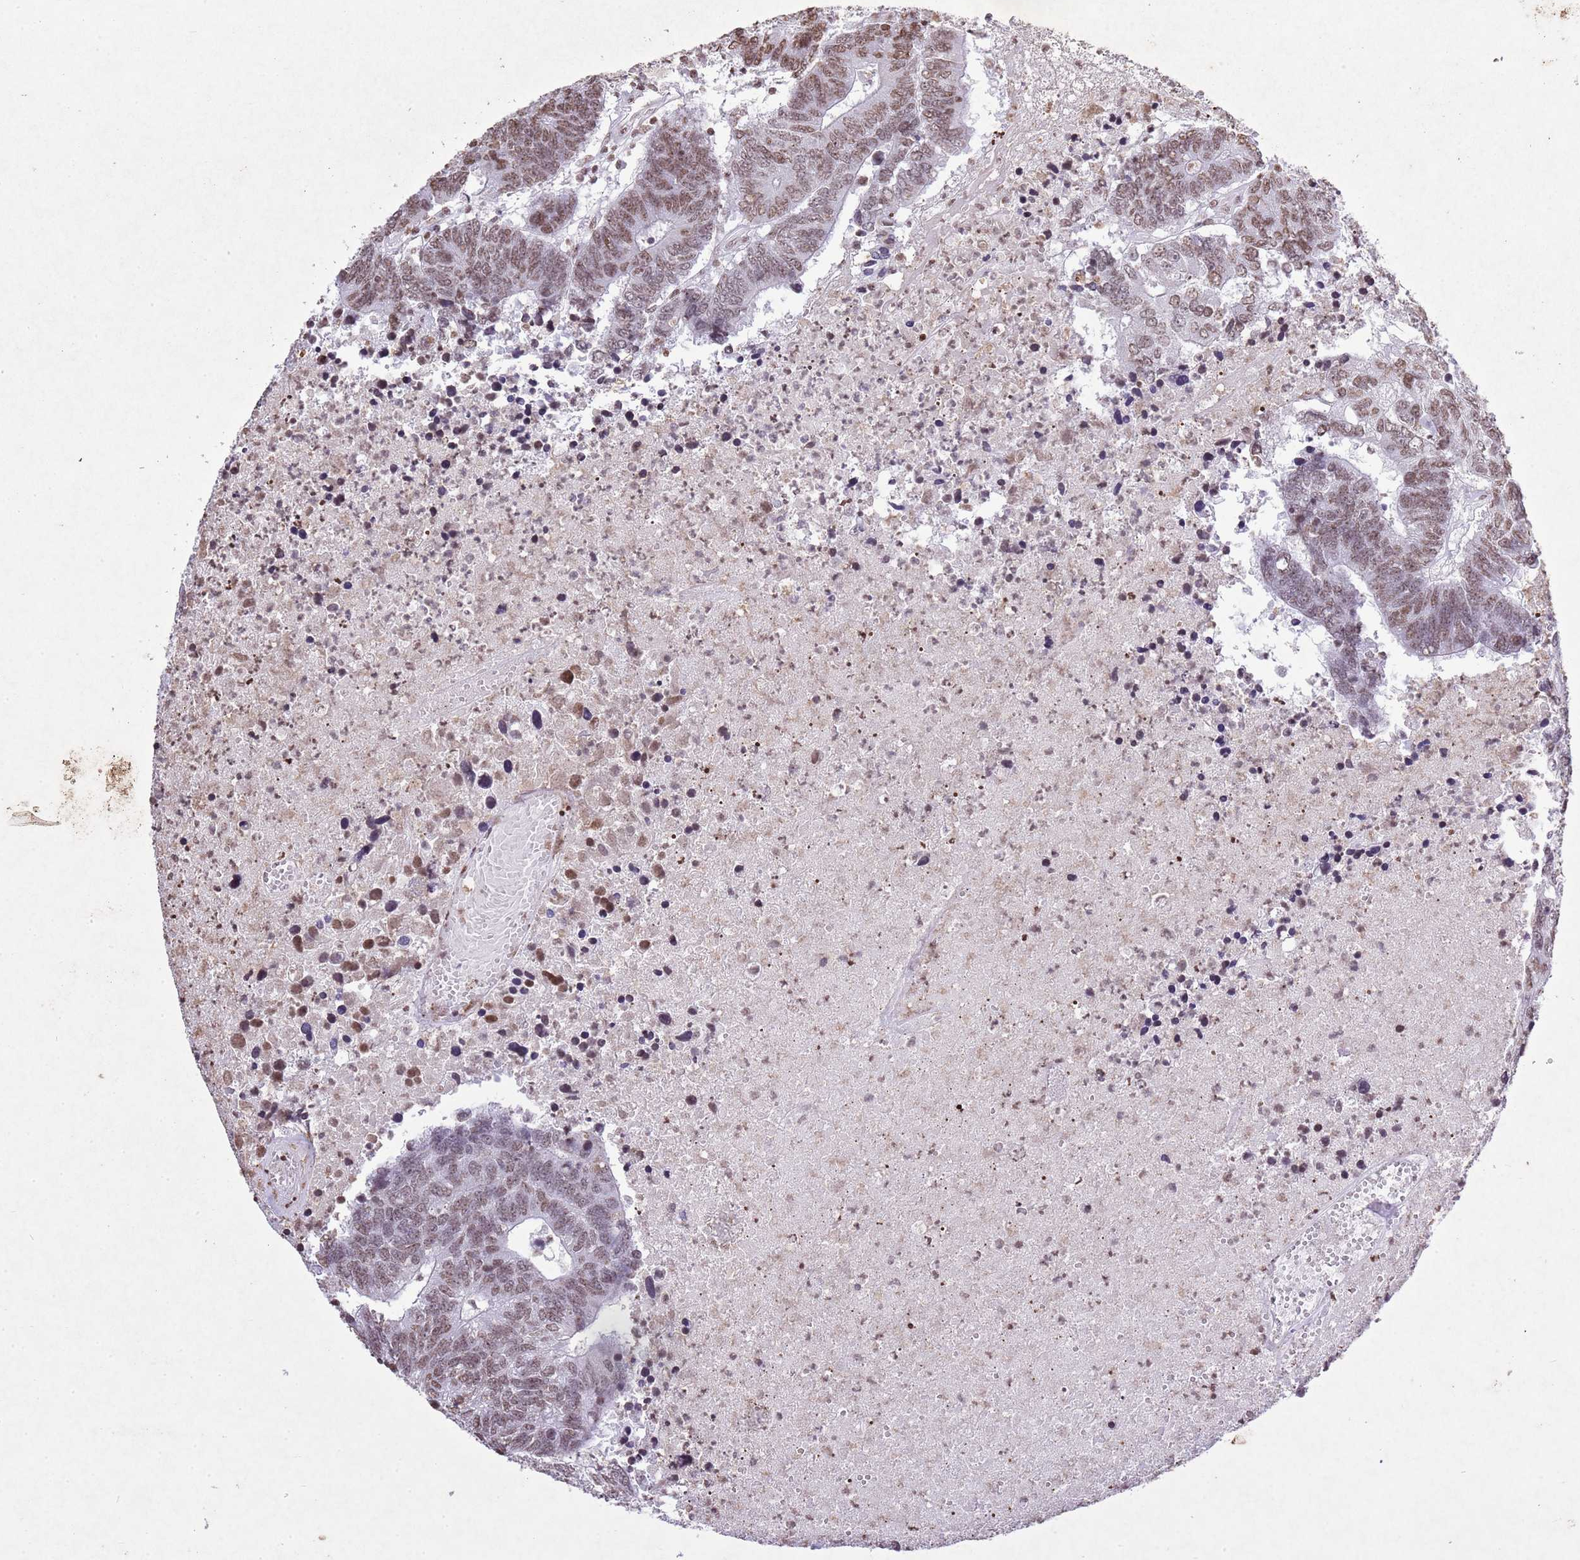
{"staining": {"intensity": "moderate", "quantity": ">75%", "location": "nuclear"}, "tissue": "colorectal cancer", "cell_type": "Tumor cells", "image_type": "cancer", "snomed": [{"axis": "morphology", "description": "Adenocarcinoma, NOS"}, {"axis": "topography", "description": "Colon"}], "caption": "IHC photomicrograph of colorectal cancer stained for a protein (brown), which shows medium levels of moderate nuclear staining in approximately >75% of tumor cells.", "gene": "BMAL1", "patient": {"sex": "female", "age": 48}}